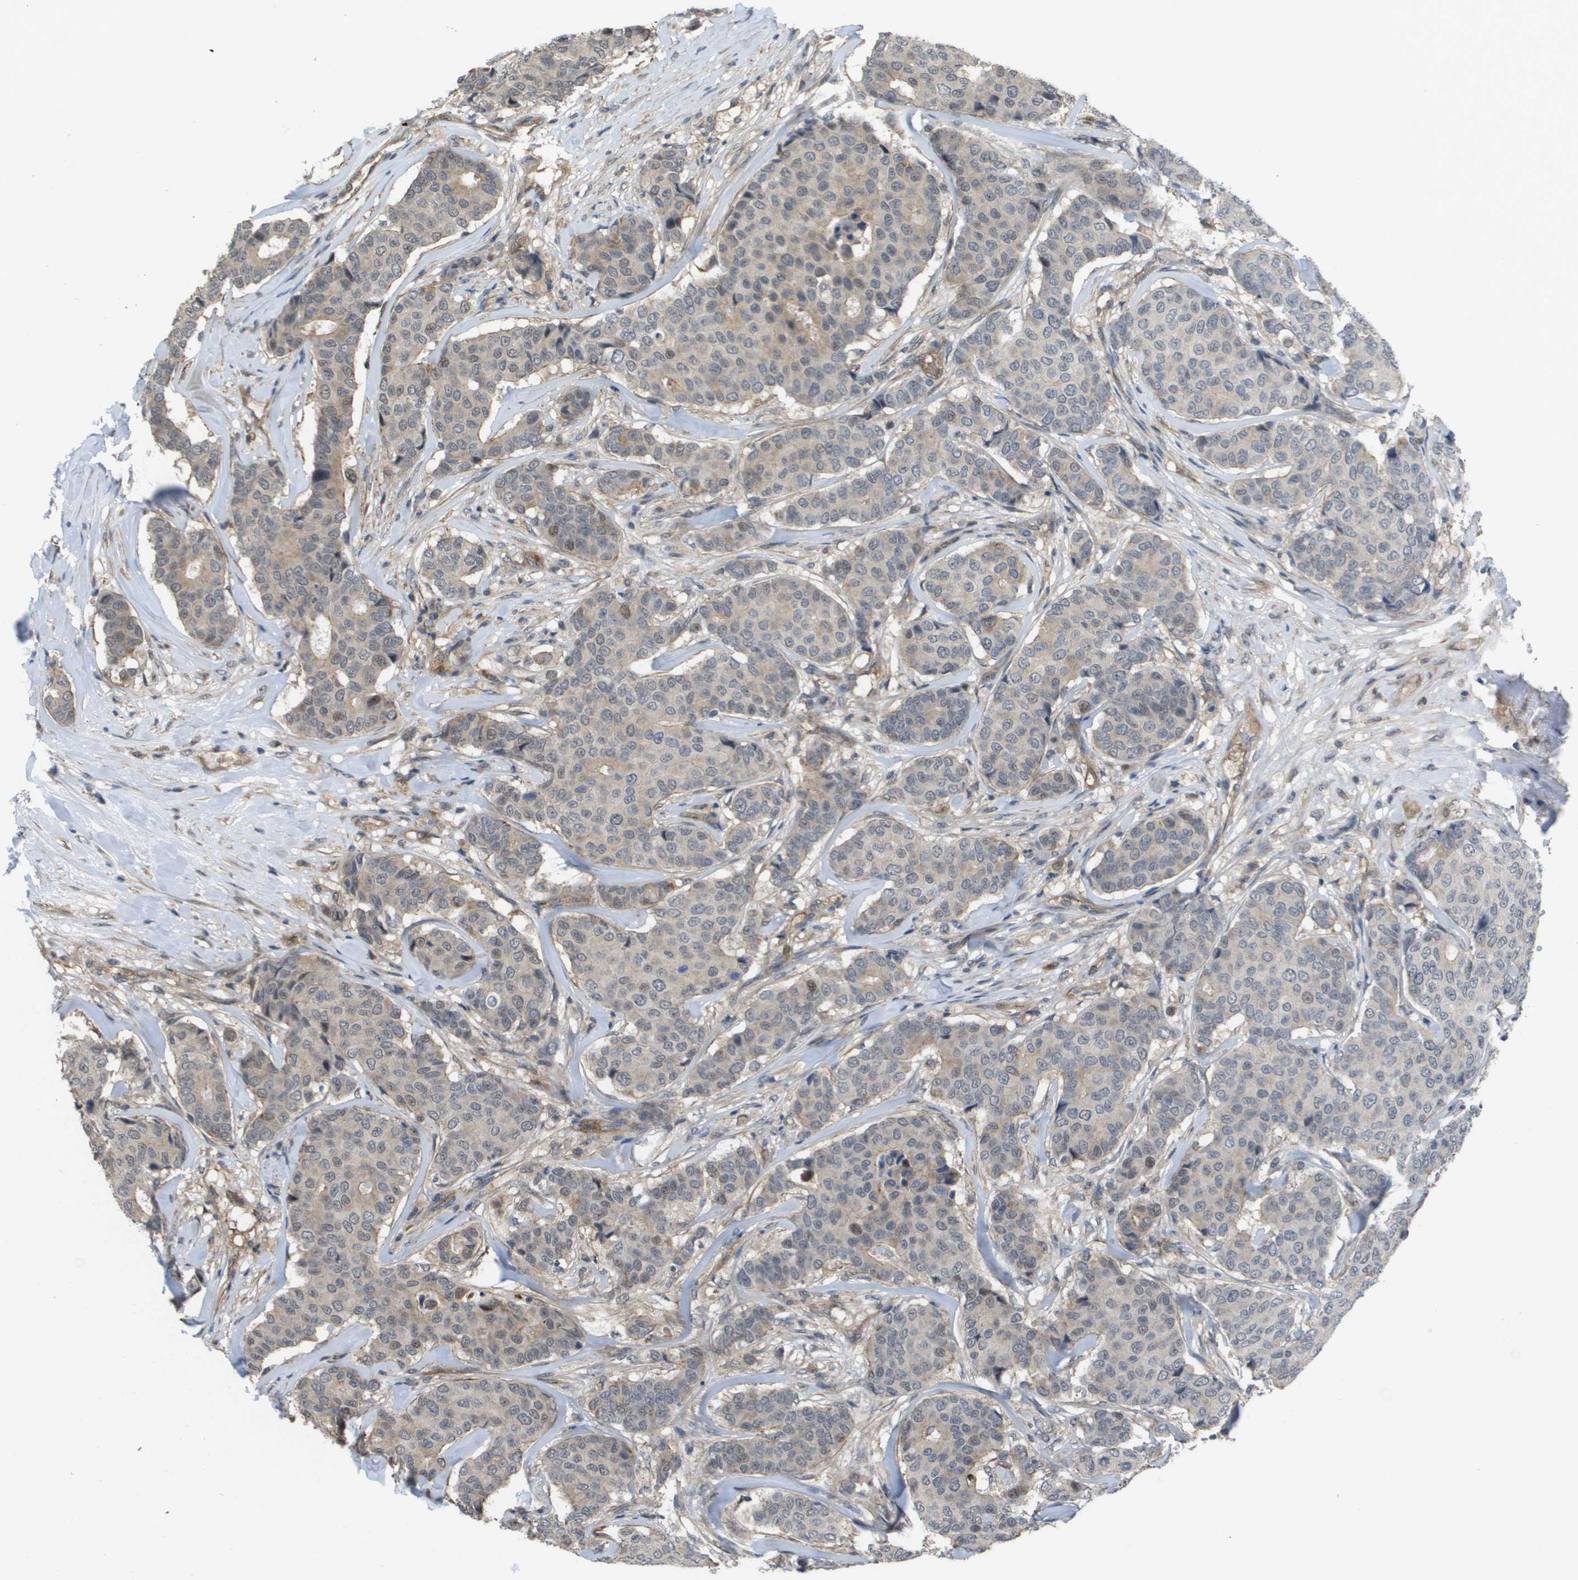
{"staining": {"intensity": "weak", "quantity": "<25%", "location": "nuclear"}, "tissue": "breast cancer", "cell_type": "Tumor cells", "image_type": "cancer", "snomed": [{"axis": "morphology", "description": "Duct carcinoma"}, {"axis": "topography", "description": "Breast"}], "caption": "Immunohistochemistry (IHC) histopathology image of neoplastic tissue: human breast invasive ductal carcinoma stained with DAB reveals no significant protein positivity in tumor cells.", "gene": "RNF112", "patient": {"sex": "female", "age": 75}}